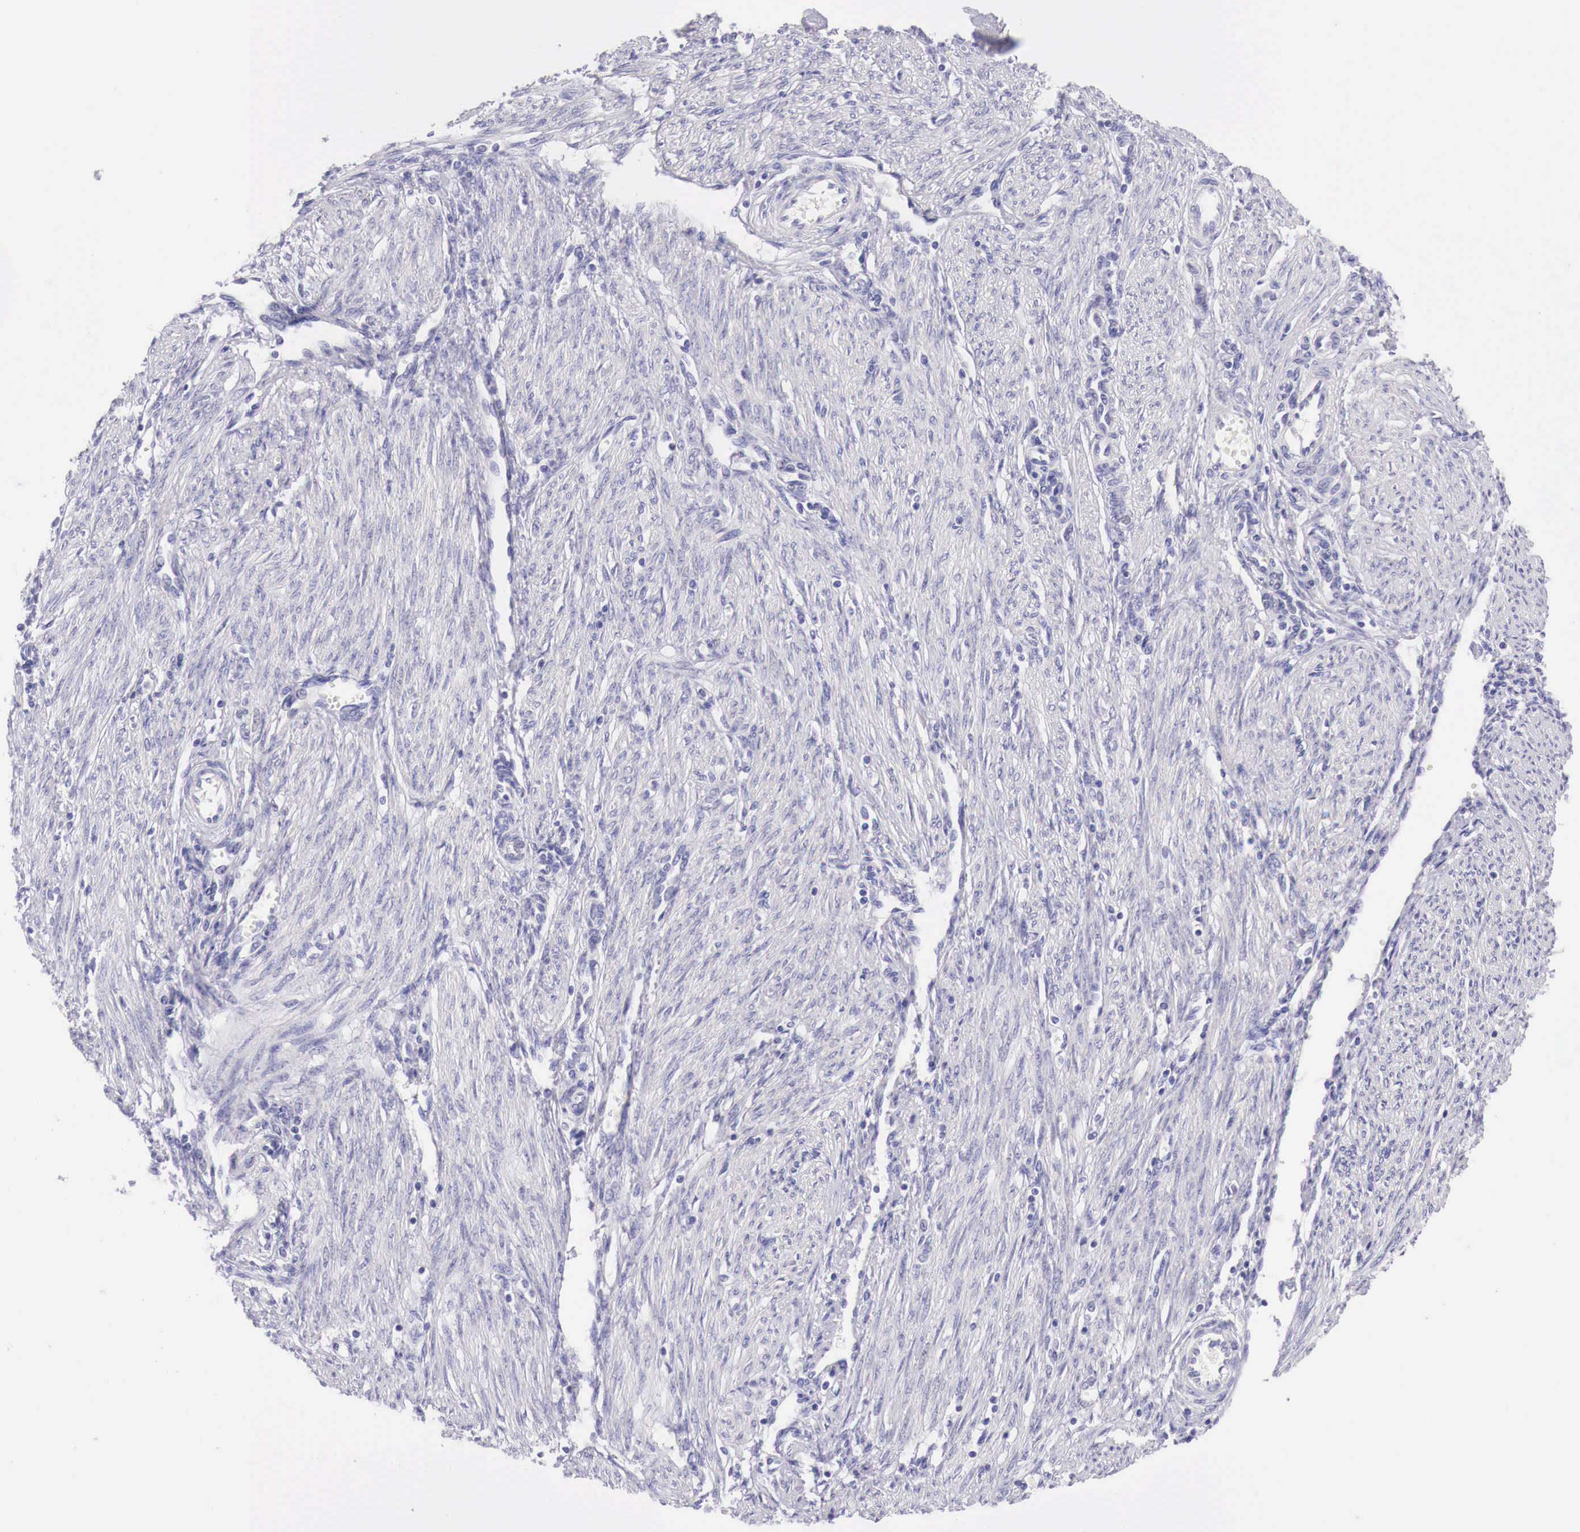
{"staining": {"intensity": "negative", "quantity": "none", "location": "none"}, "tissue": "endometrial cancer", "cell_type": "Tumor cells", "image_type": "cancer", "snomed": [{"axis": "morphology", "description": "Adenocarcinoma, NOS"}, {"axis": "topography", "description": "Endometrium"}], "caption": "IHC micrograph of human adenocarcinoma (endometrial) stained for a protein (brown), which displays no staining in tumor cells. (Brightfield microscopy of DAB immunohistochemistry at high magnification).", "gene": "BCL6", "patient": {"sex": "female", "age": 51}}